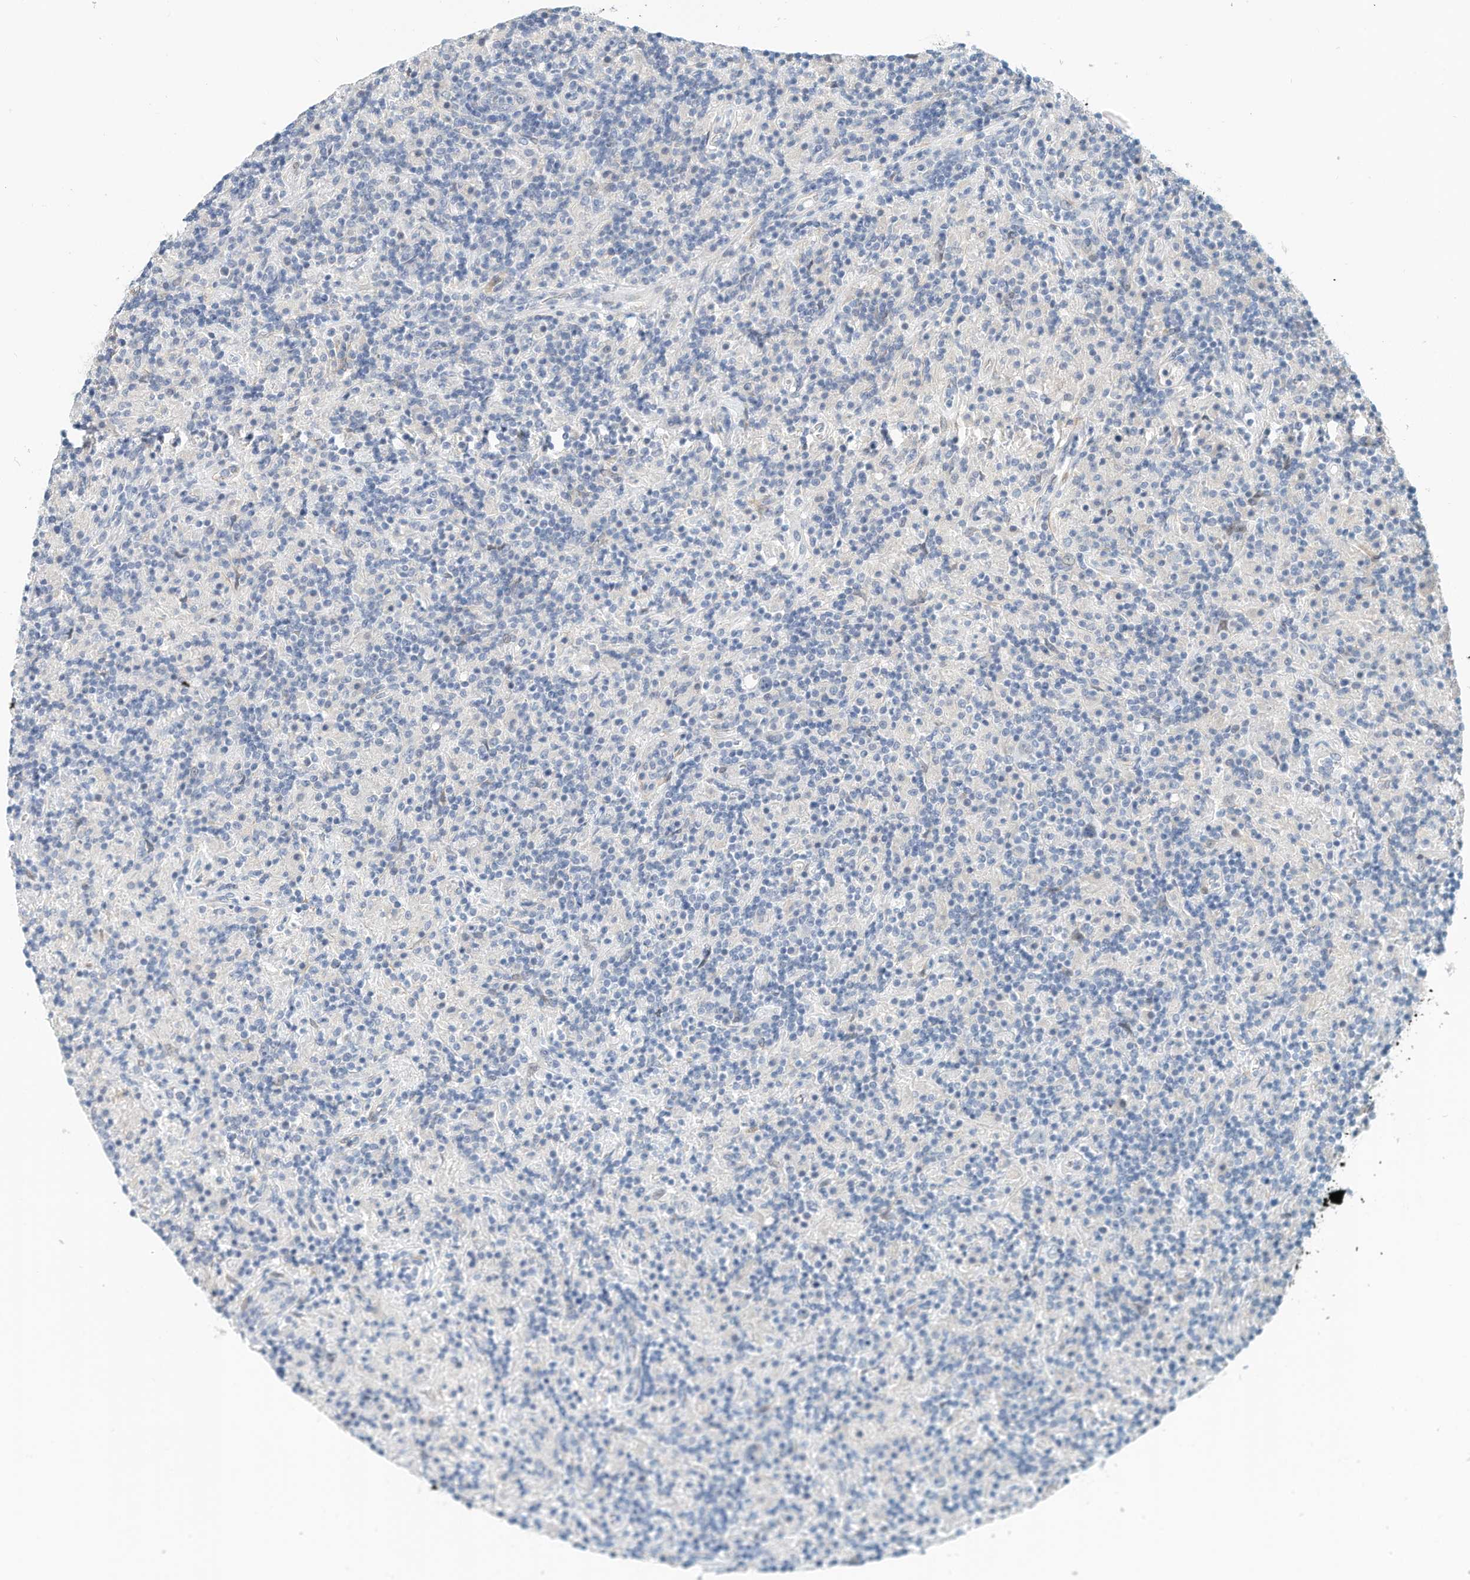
{"staining": {"intensity": "negative", "quantity": "none", "location": "none"}, "tissue": "lymphoma", "cell_type": "Tumor cells", "image_type": "cancer", "snomed": [{"axis": "morphology", "description": "Hodgkin's disease, NOS"}, {"axis": "topography", "description": "Lymph node"}], "caption": "There is no significant staining in tumor cells of Hodgkin's disease. (DAB immunohistochemistry (IHC) visualized using brightfield microscopy, high magnification).", "gene": "ARHGAP28", "patient": {"sex": "male", "age": 70}}